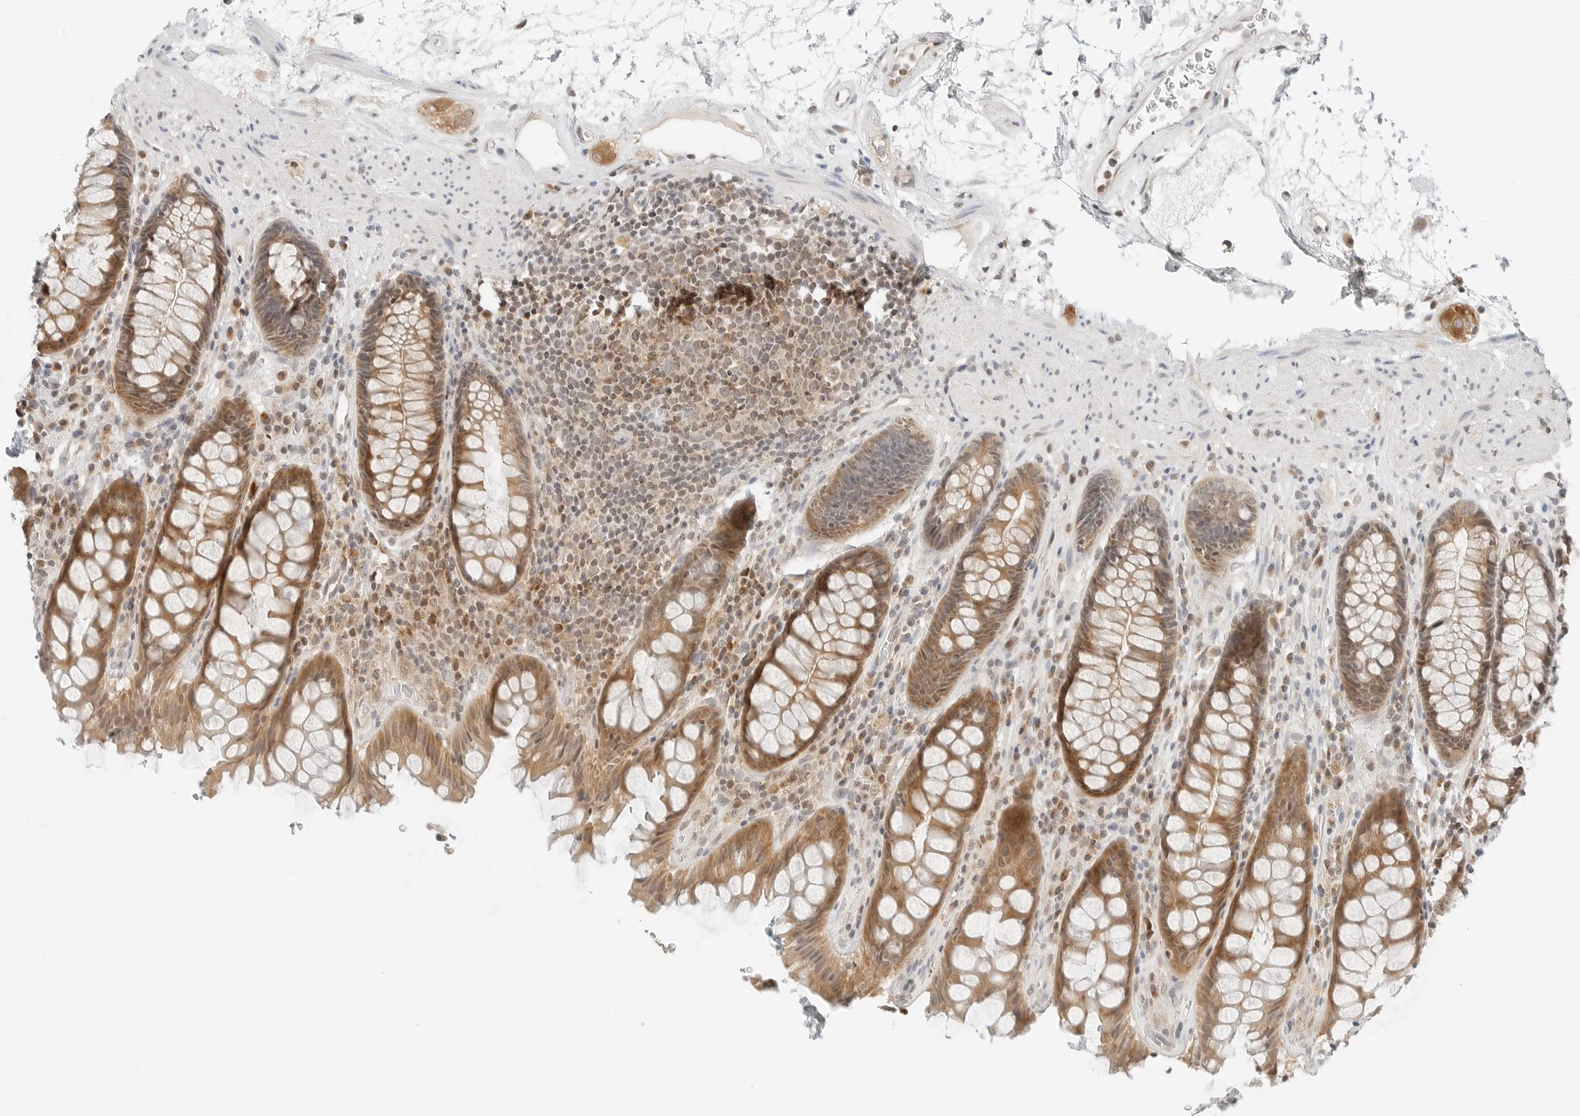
{"staining": {"intensity": "moderate", "quantity": ">75%", "location": "cytoplasmic/membranous"}, "tissue": "rectum", "cell_type": "Glandular cells", "image_type": "normal", "snomed": [{"axis": "morphology", "description": "Normal tissue, NOS"}, {"axis": "topography", "description": "Rectum"}], "caption": "Moderate cytoplasmic/membranous protein positivity is present in approximately >75% of glandular cells in rectum. (DAB (3,3'-diaminobenzidine) IHC, brown staining for protein, blue staining for nuclei).", "gene": "IQCC", "patient": {"sex": "male", "age": 64}}